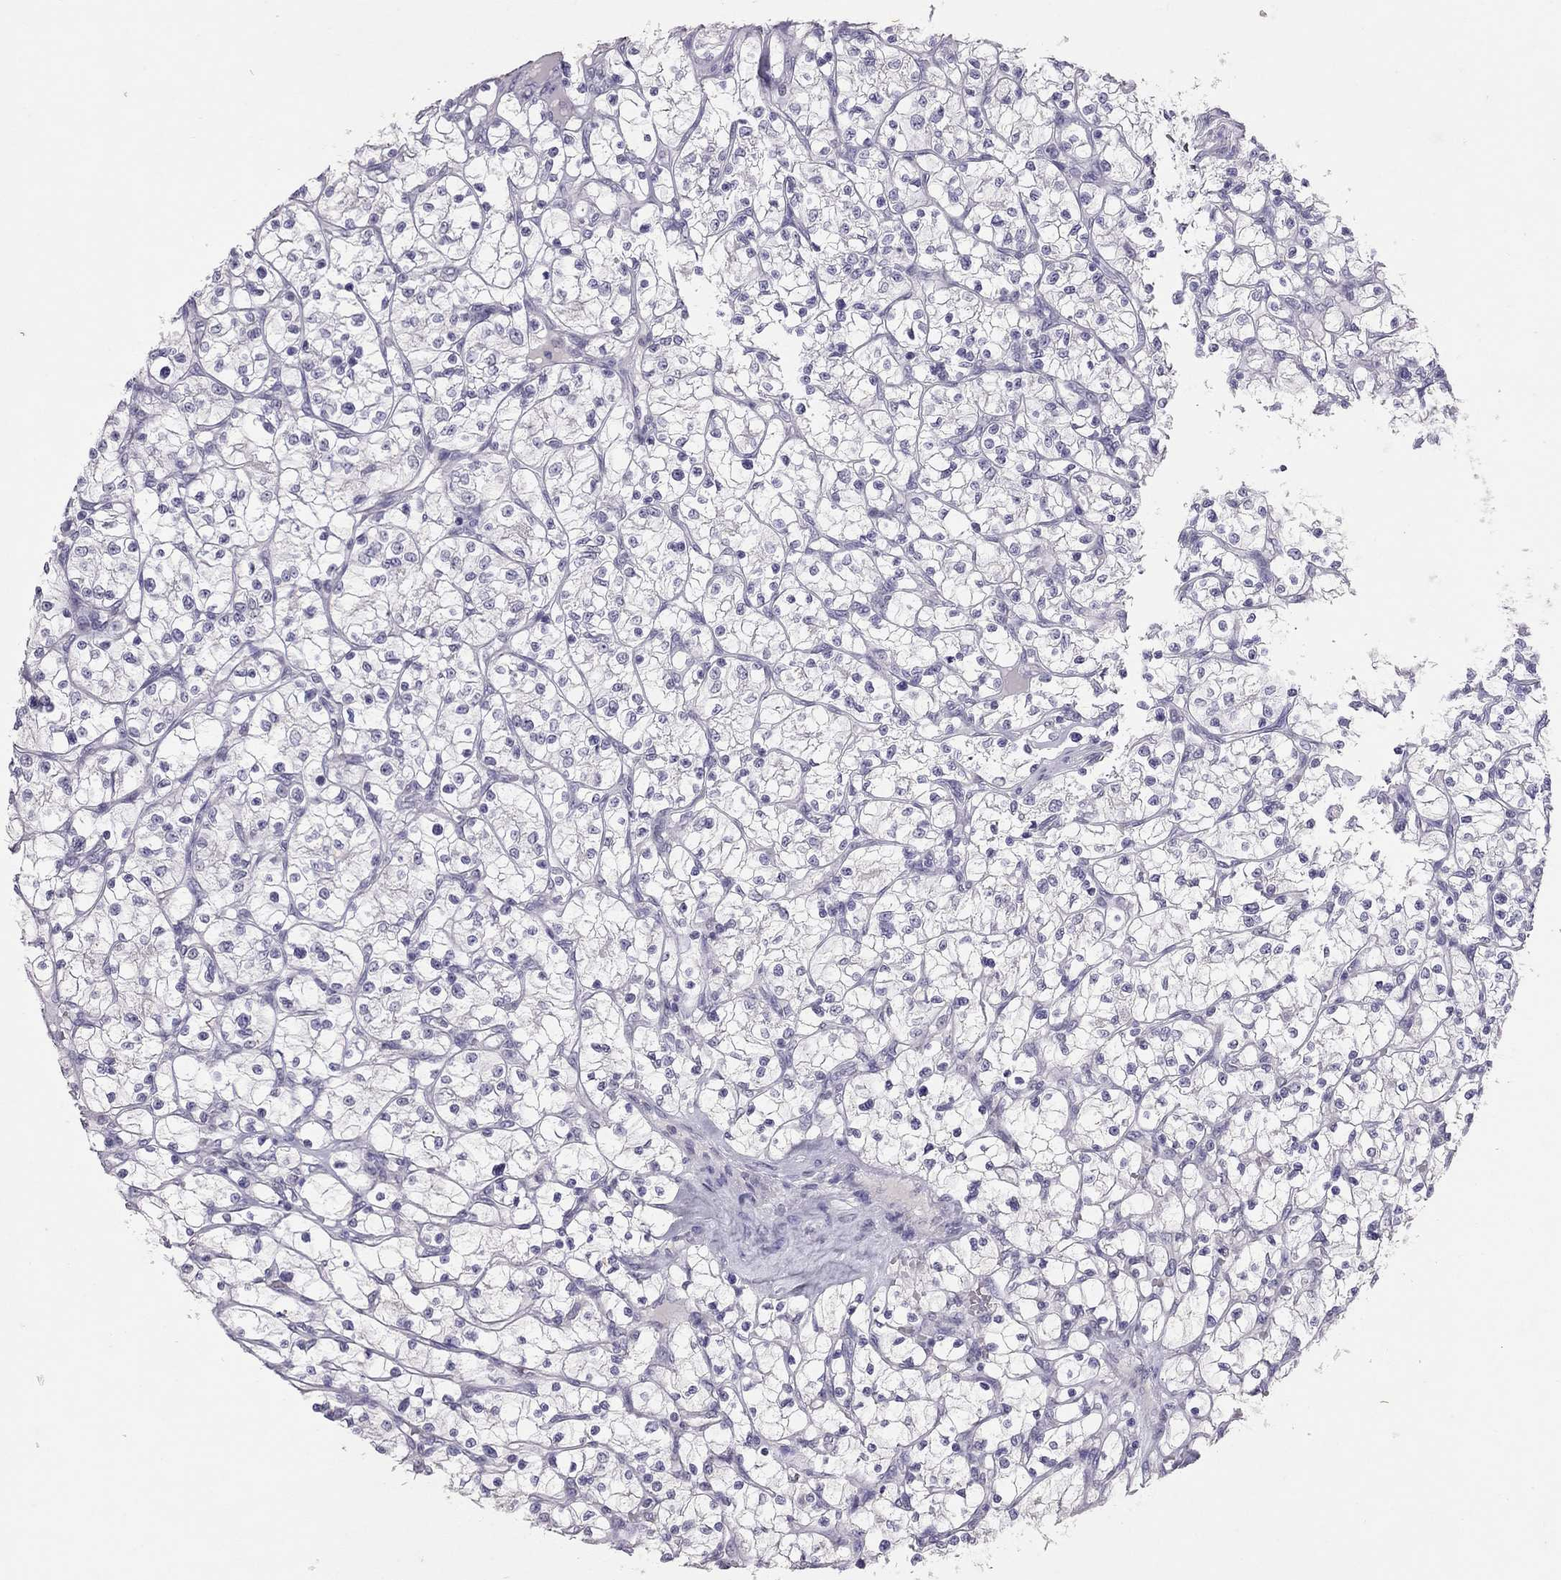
{"staining": {"intensity": "negative", "quantity": "none", "location": "none"}, "tissue": "renal cancer", "cell_type": "Tumor cells", "image_type": "cancer", "snomed": [{"axis": "morphology", "description": "Adenocarcinoma, NOS"}, {"axis": "topography", "description": "Kidney"}], "caption": "DAB (3,3'-diaminobenzidine) immunohistochemical staining of renal cancer displays no significant expression in tumor cells.", "gene": "PSMB11", "patient": {"sex": "female", "age": 64}}